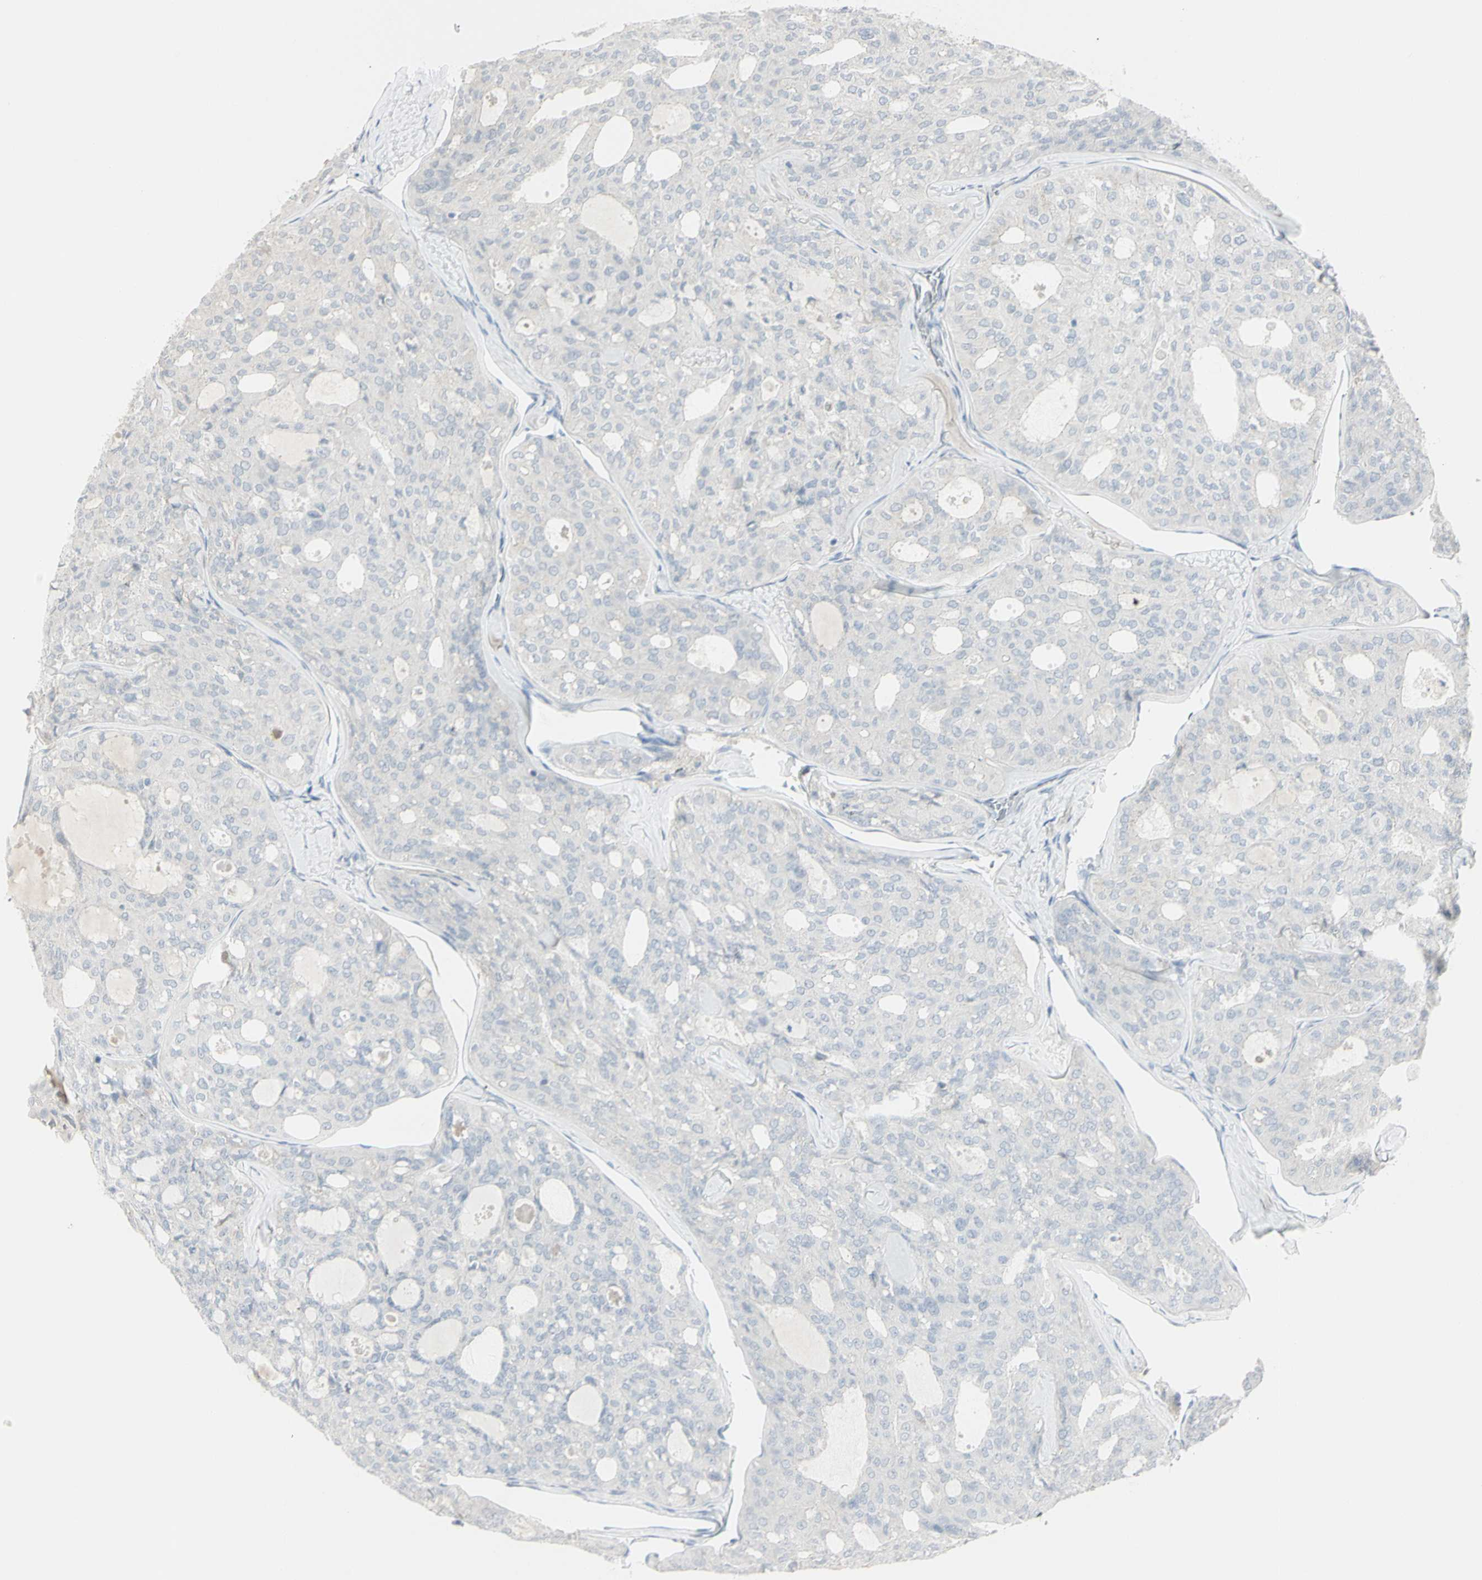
{"staining": {"intensity": "negative", "quantity": "none", "location": "none"}, "tissue": "thyroid cancer", "cell_type": "Tumor cells", "image_type": "cancer", "snomed": [{"axis": "morphology", "description": "Follicular adenoma carcinoma, NOS"}, {"axis": "topography", "description": "Thyroid gland"}], "caption": "This micrograph is of thyroid cancer stained with immunohistochemistry to label a protein in brown with the nuclei are counter-stained blue. There is no positivity in tumor cells.", "gene": "PIP", "patient": {"sex": "male", "age": 75}}